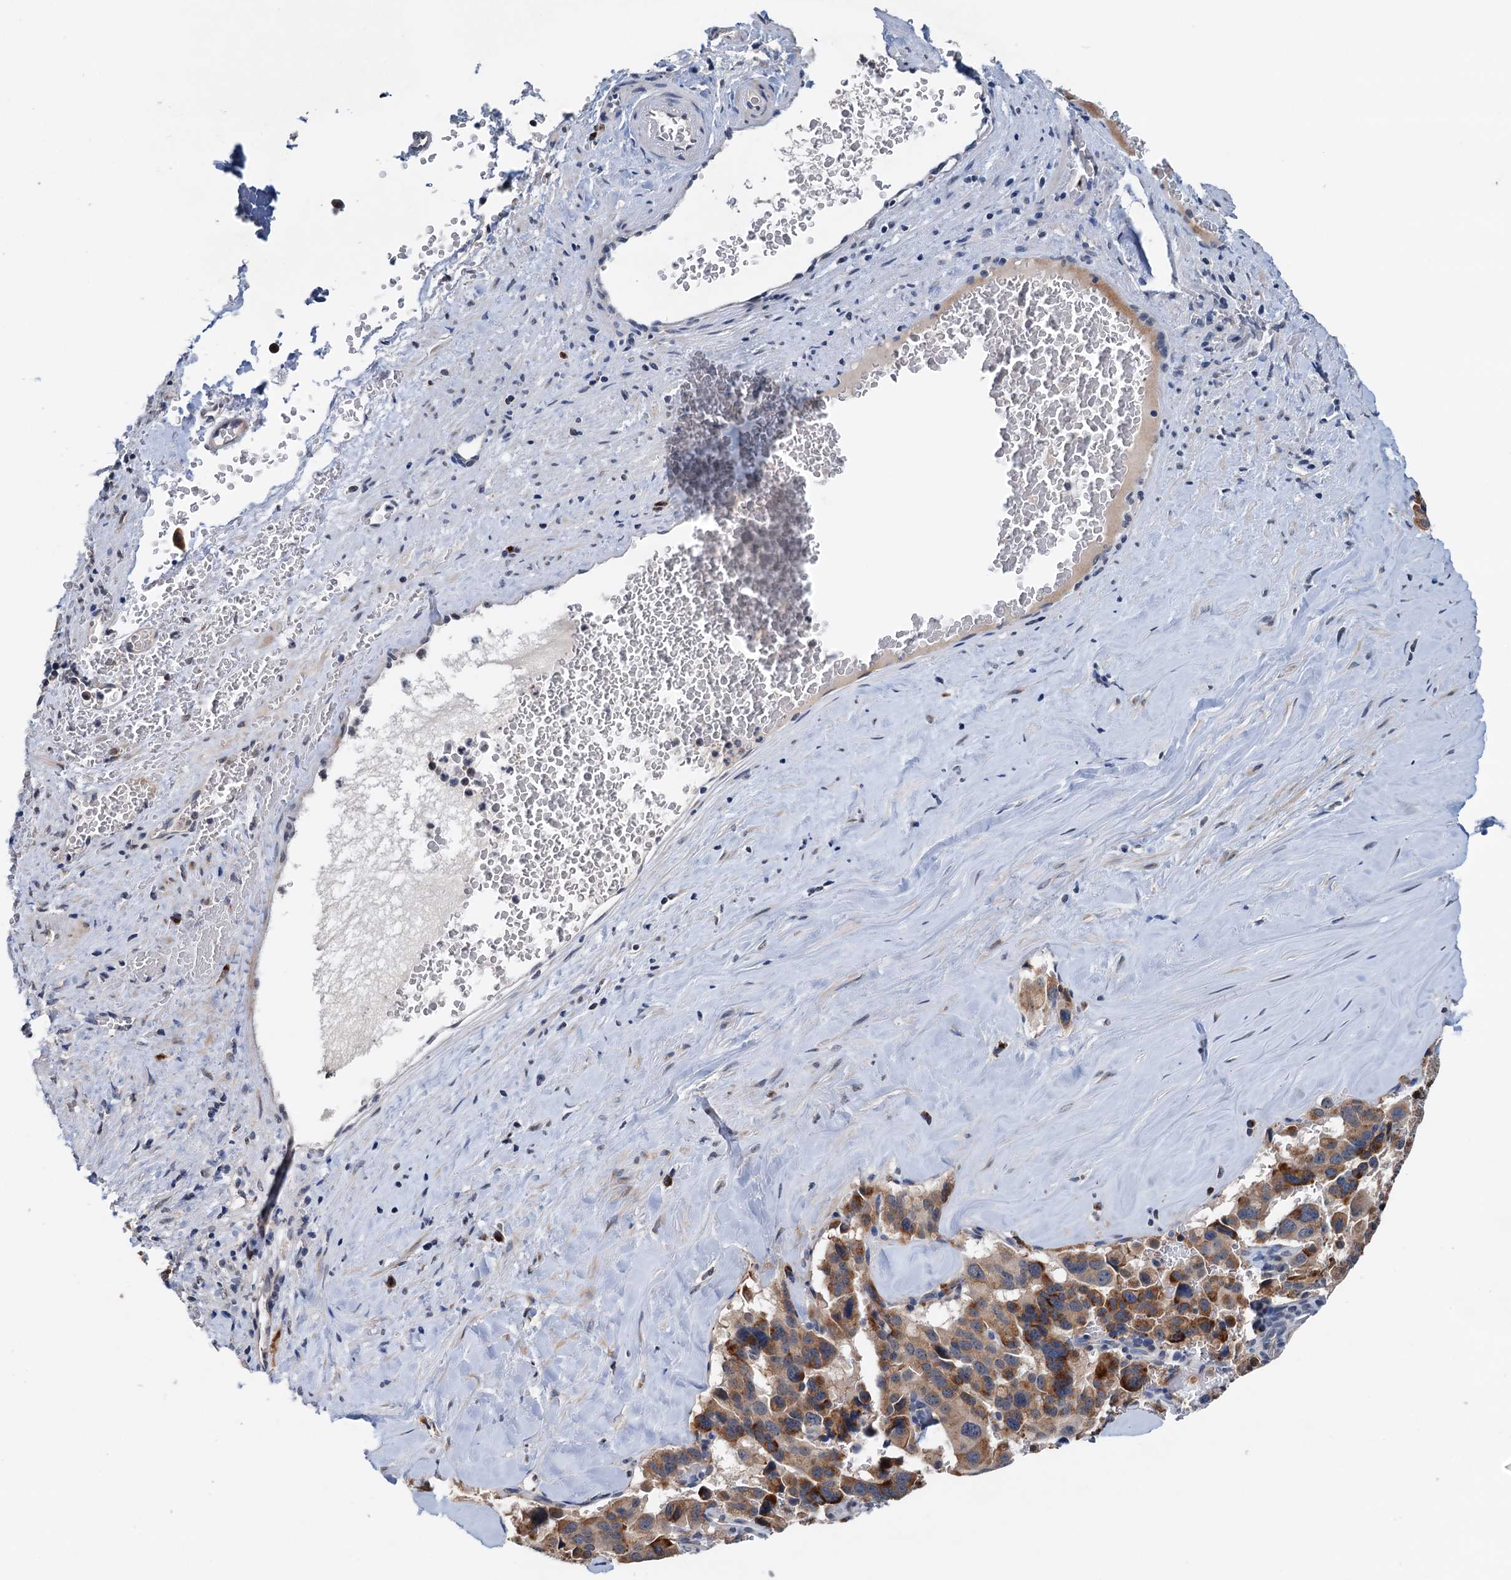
{"staining": {"intensity": "moderate", "quantity": ">75%", "location": "cytoplasmic/membranous"}, "tissue": "pancreatic cancer", "cell_type": "Tumor cells", "image_type": "cancer", "snomed": [{"axis": "morphology", "description": "Adenocarcinoma, NOS"}, {"axis": "topography", "description": "Pancreas"}], "caption": "The micrograph reveals staining of pancreatic cancer (adenocarcinoma), revealing moderate cytoplasmic/membranous protein positivity (brown color) within tumor cells. (IHC, brightfield microscopy, high magnification).", "gene": "SHLD1", "patient": {"sex": "male", "age": 65}}